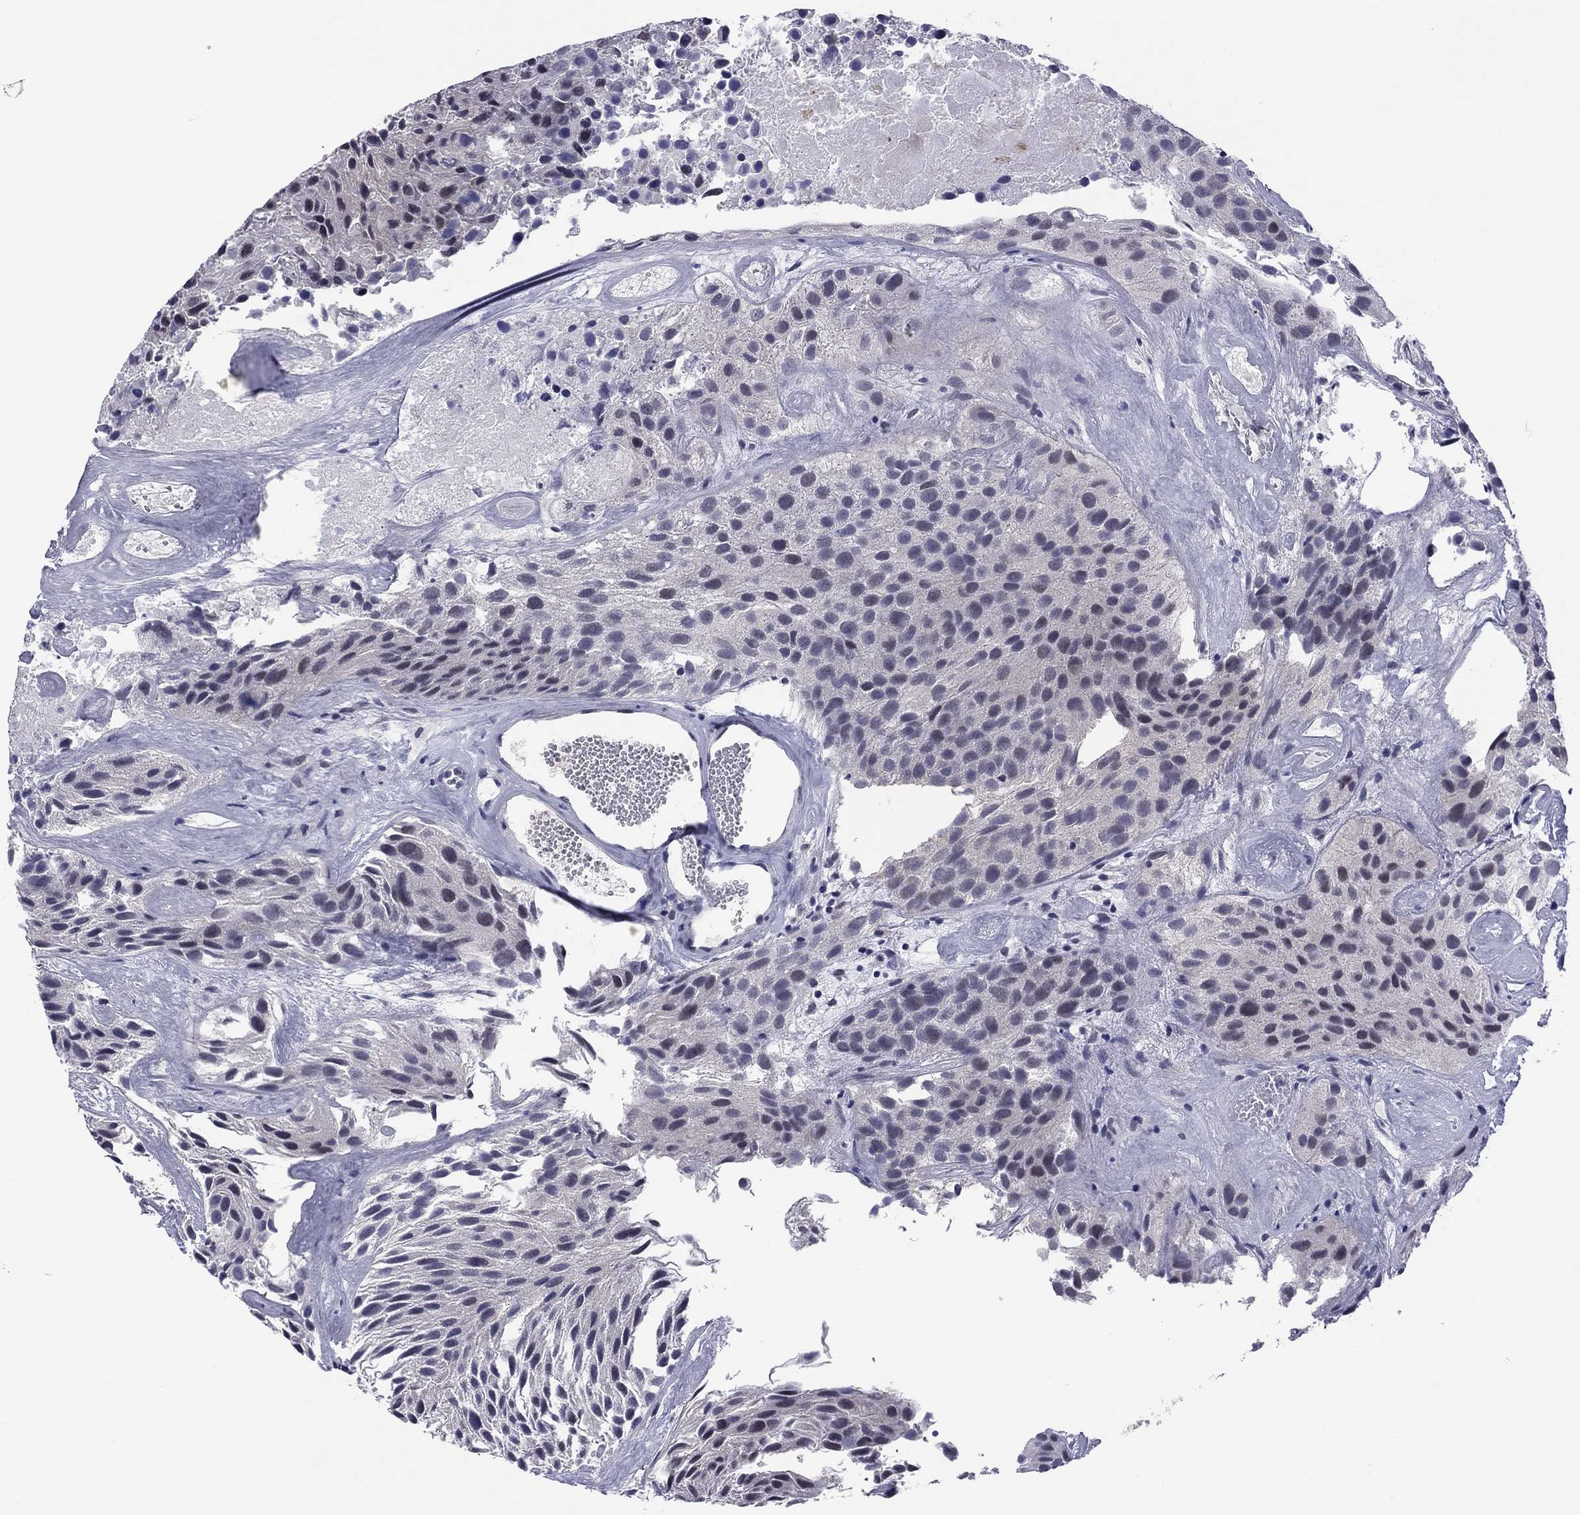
{"staining": {"intensity": "negative", "quantity": "none", "location": "none"}, "tissue": "urothelial cancer", "cell_type": "Tumor cells", "image_type": "cancer", "snomed": [{"axis": "morphology", "description": "Urothelial carcinoma, Low grade"}, {"axis": "topography", "description": "Urinary bladder"}], "caption": "The histopathology image displays no significant positivity in tumor cells of low-grade urothelial carcinoma.", "gene": "POU5F2", "patient": {"sex": "female", "age": 87}}